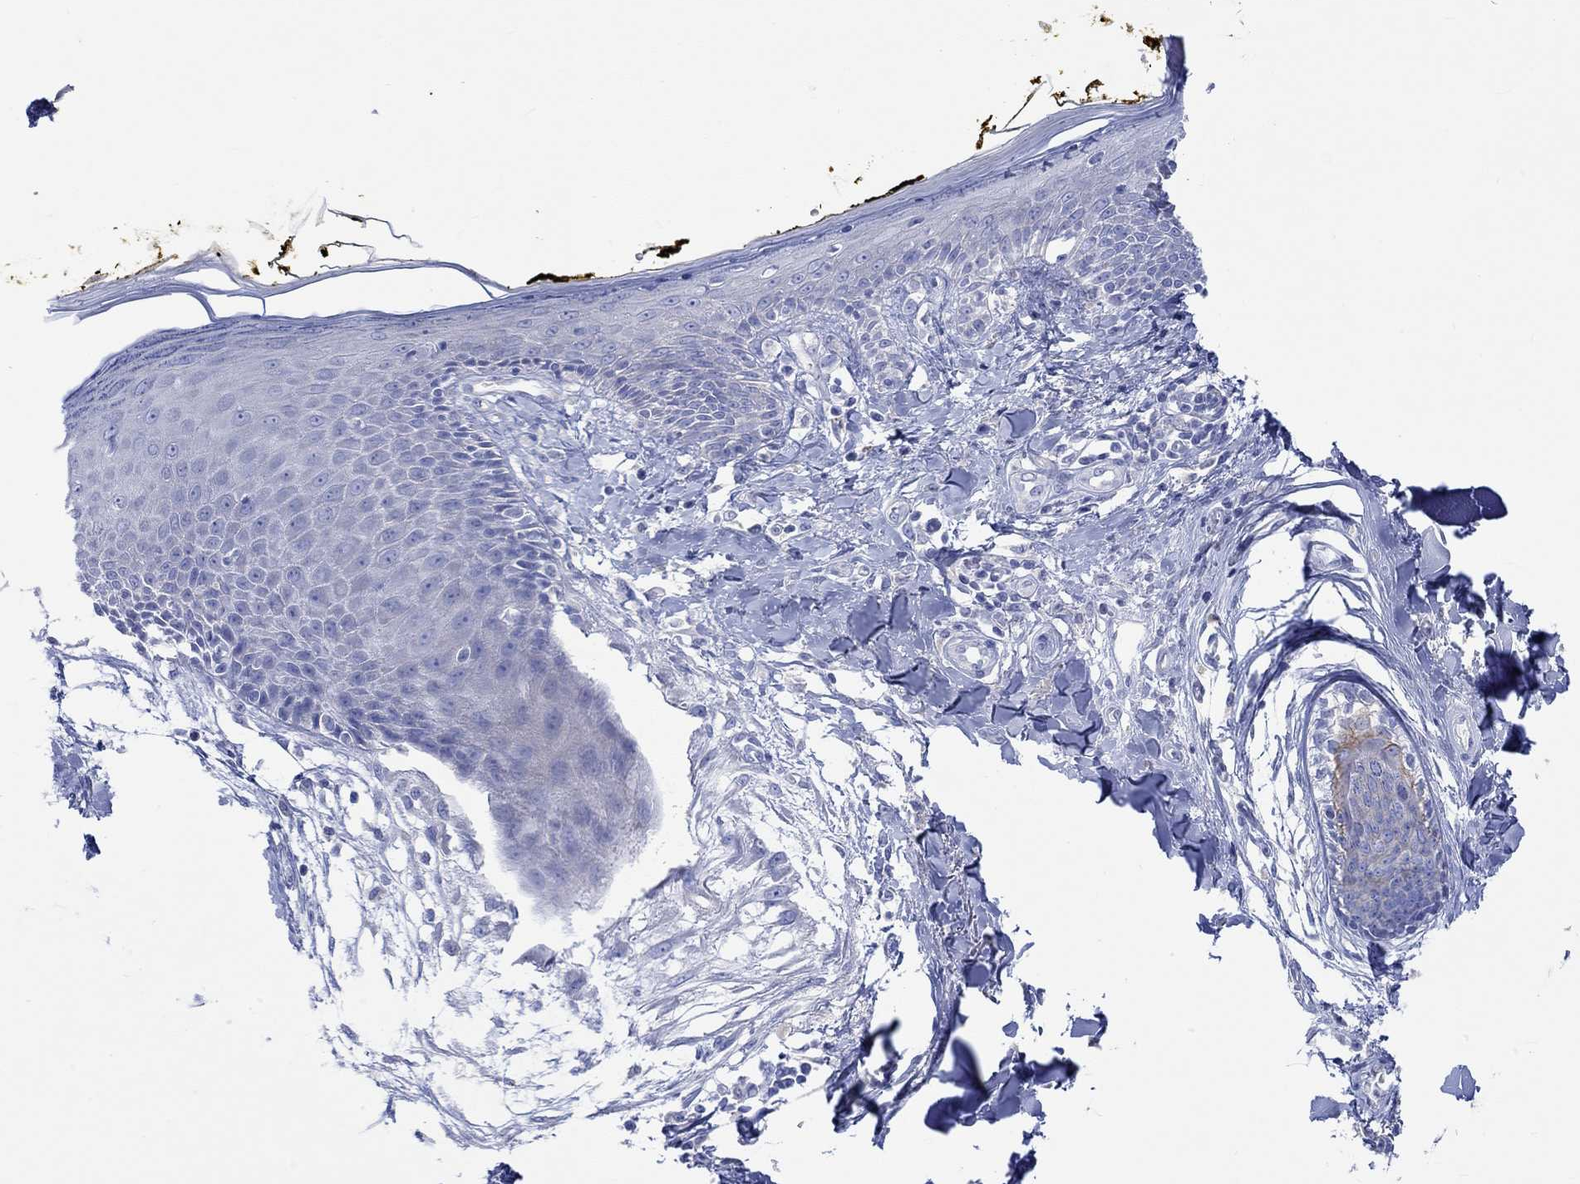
{"staining": {"intensity": "negative", "quantity": "none", "location": "none"}, "tissue": "skin", "cell_type": "Fibroblasts", "image_type": "normal", "snomed": [{"axis": "morphology", "description": "Normal tissue, NOS"}, {"axis": "topography", "description": "Skin"}], "caption": "IHC of unremarkable human skin shows no positivity in fibroblasts.", "gene": "REEP6", "patient": {"sex": "male", "age": 76}}